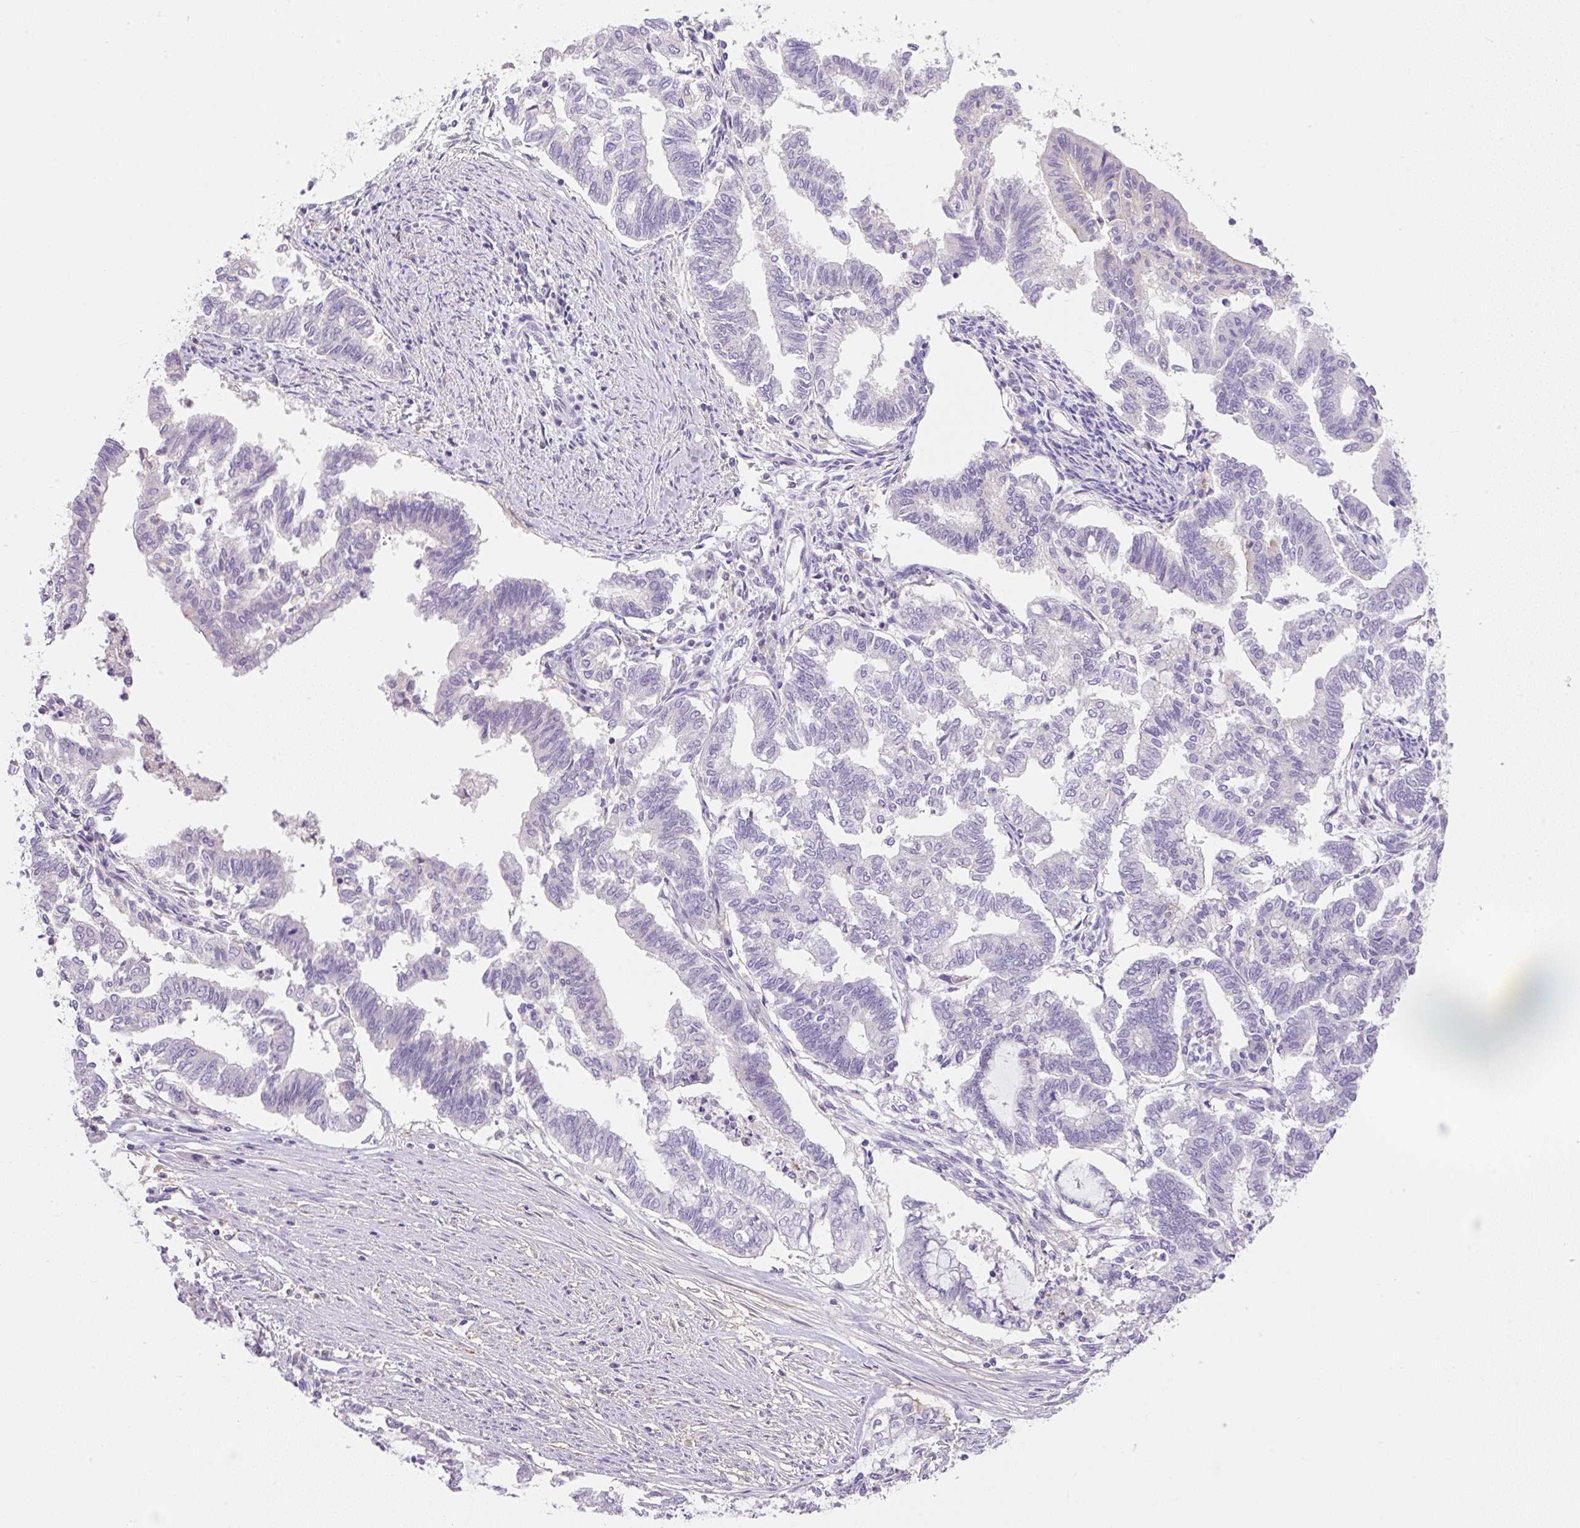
{"staining": {"intensity": "negative", "quantity": "none", "location": "none"}, "tissue": "endometrial cancer", "cell_type": "Tumor cells", "image_type": "cancer", "snomed": [{"axis": "morphology", "description": "Adenocarcinoma, NOS"}, {"axis": "topography", "description": "Endometrium"}], "caption": "An immunohistochemistry (IHC) image of endometrial cancer (adenocarcinoma) is shown. There is no staining in tumor cells of endometrial cancer (adenocarcinoma). Brightfield microscopy of immunohistochemistry stained with DAB (brown) and hematoxylin (blue), captured at high magnification.", "gene": "TDRD15", "patient": {"sex": "female", "age": 79}}